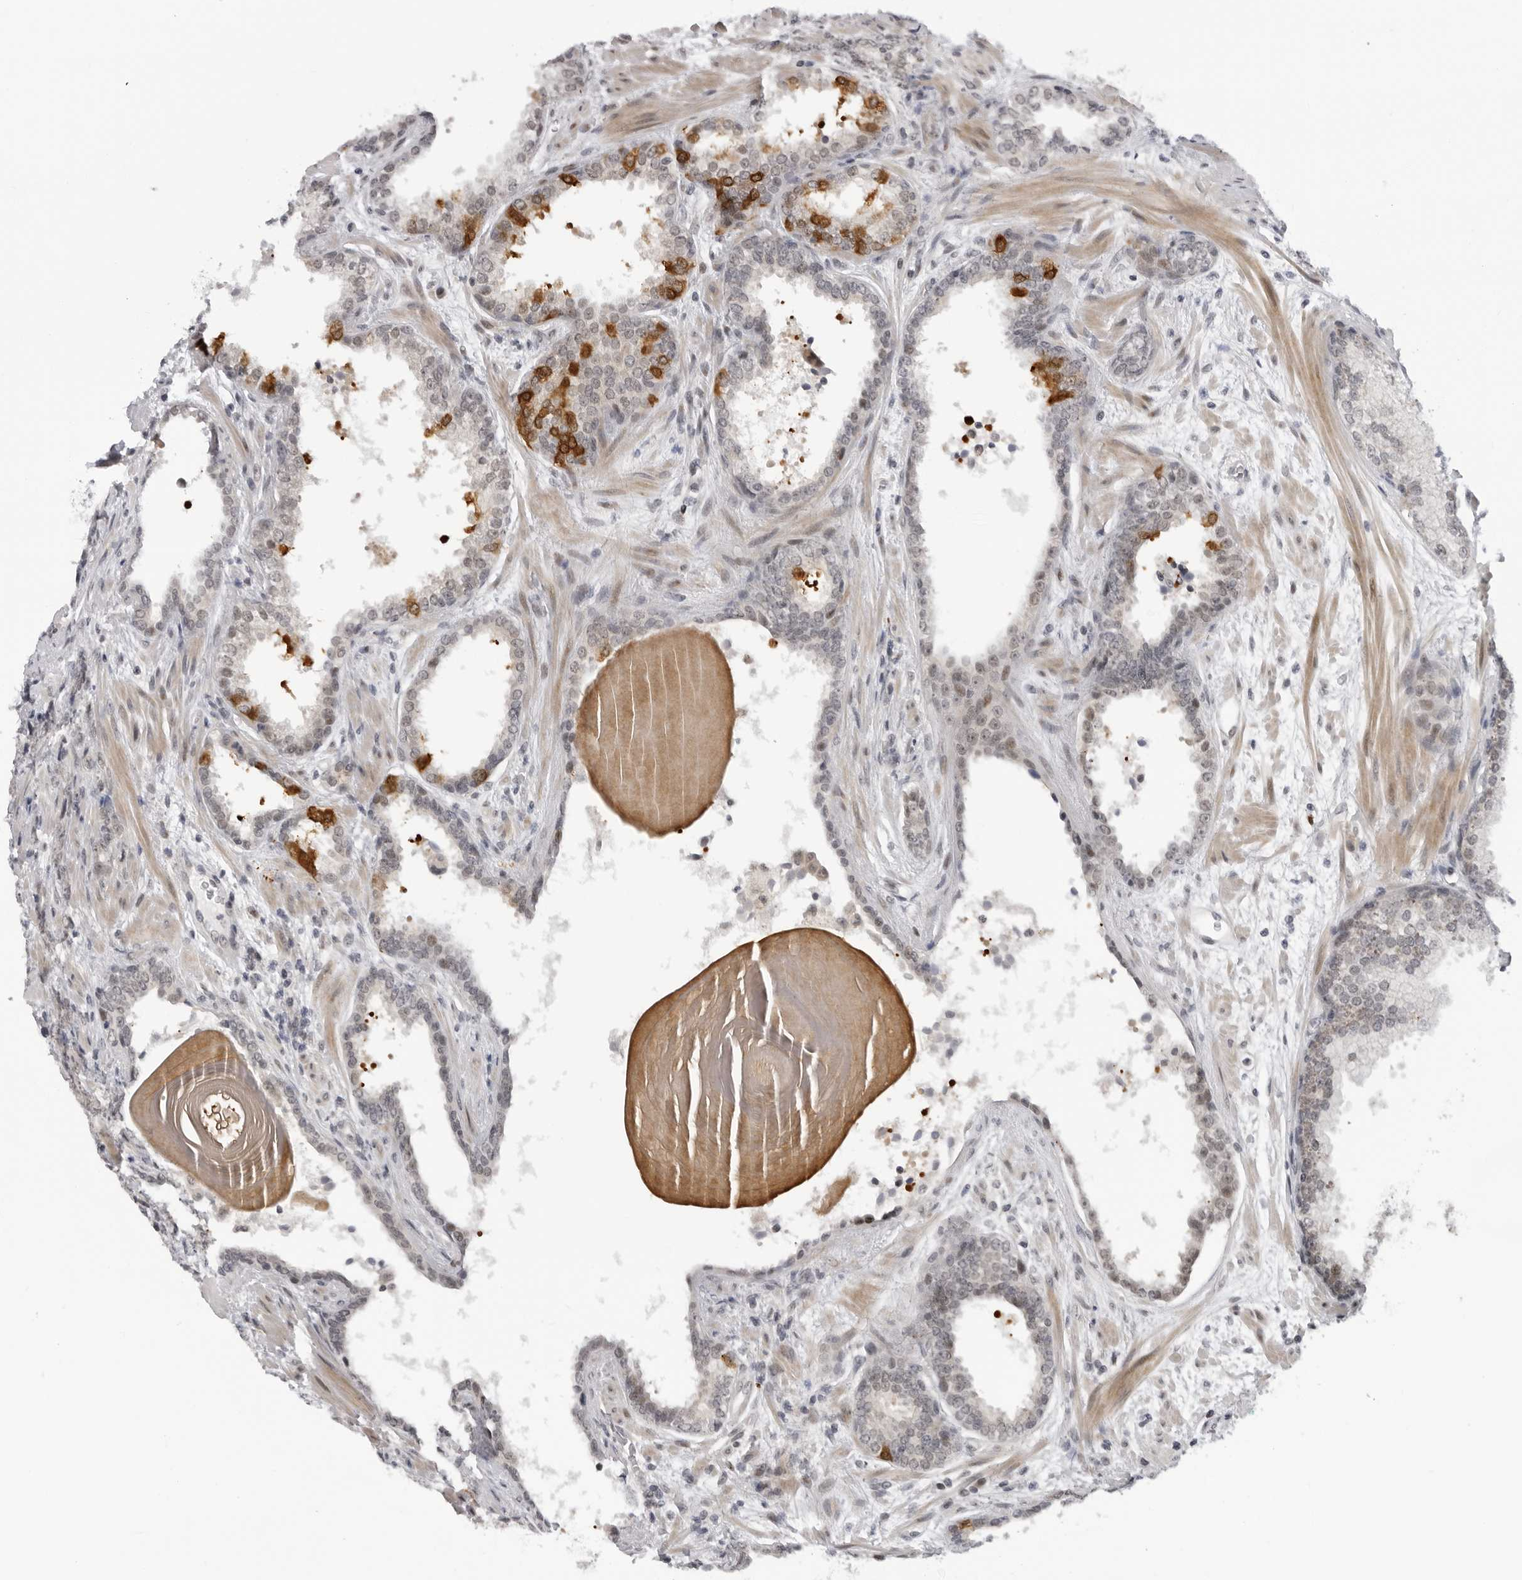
{"staining": {"intensity": "strong", "quantity": "<25%", "location": "cytoplasmic/membranous"}, "tissue": "prostate cancer", "cell_type": "Tumor cells", "image_type": "cancer", "snomed": [{"axis": "morphology", "description": "Adenocarcinoma, High grade"}, {"axis": "topography", "description": "Prostate"}], "caption": "Prostate cancer stained with immunohistochemistry (IHC) shows strong cytoplasmic/membranous expression in approximately <25% of tumor cells.", "gene": "ALPK2", "patient": {"sex": "male", "age": 62}}